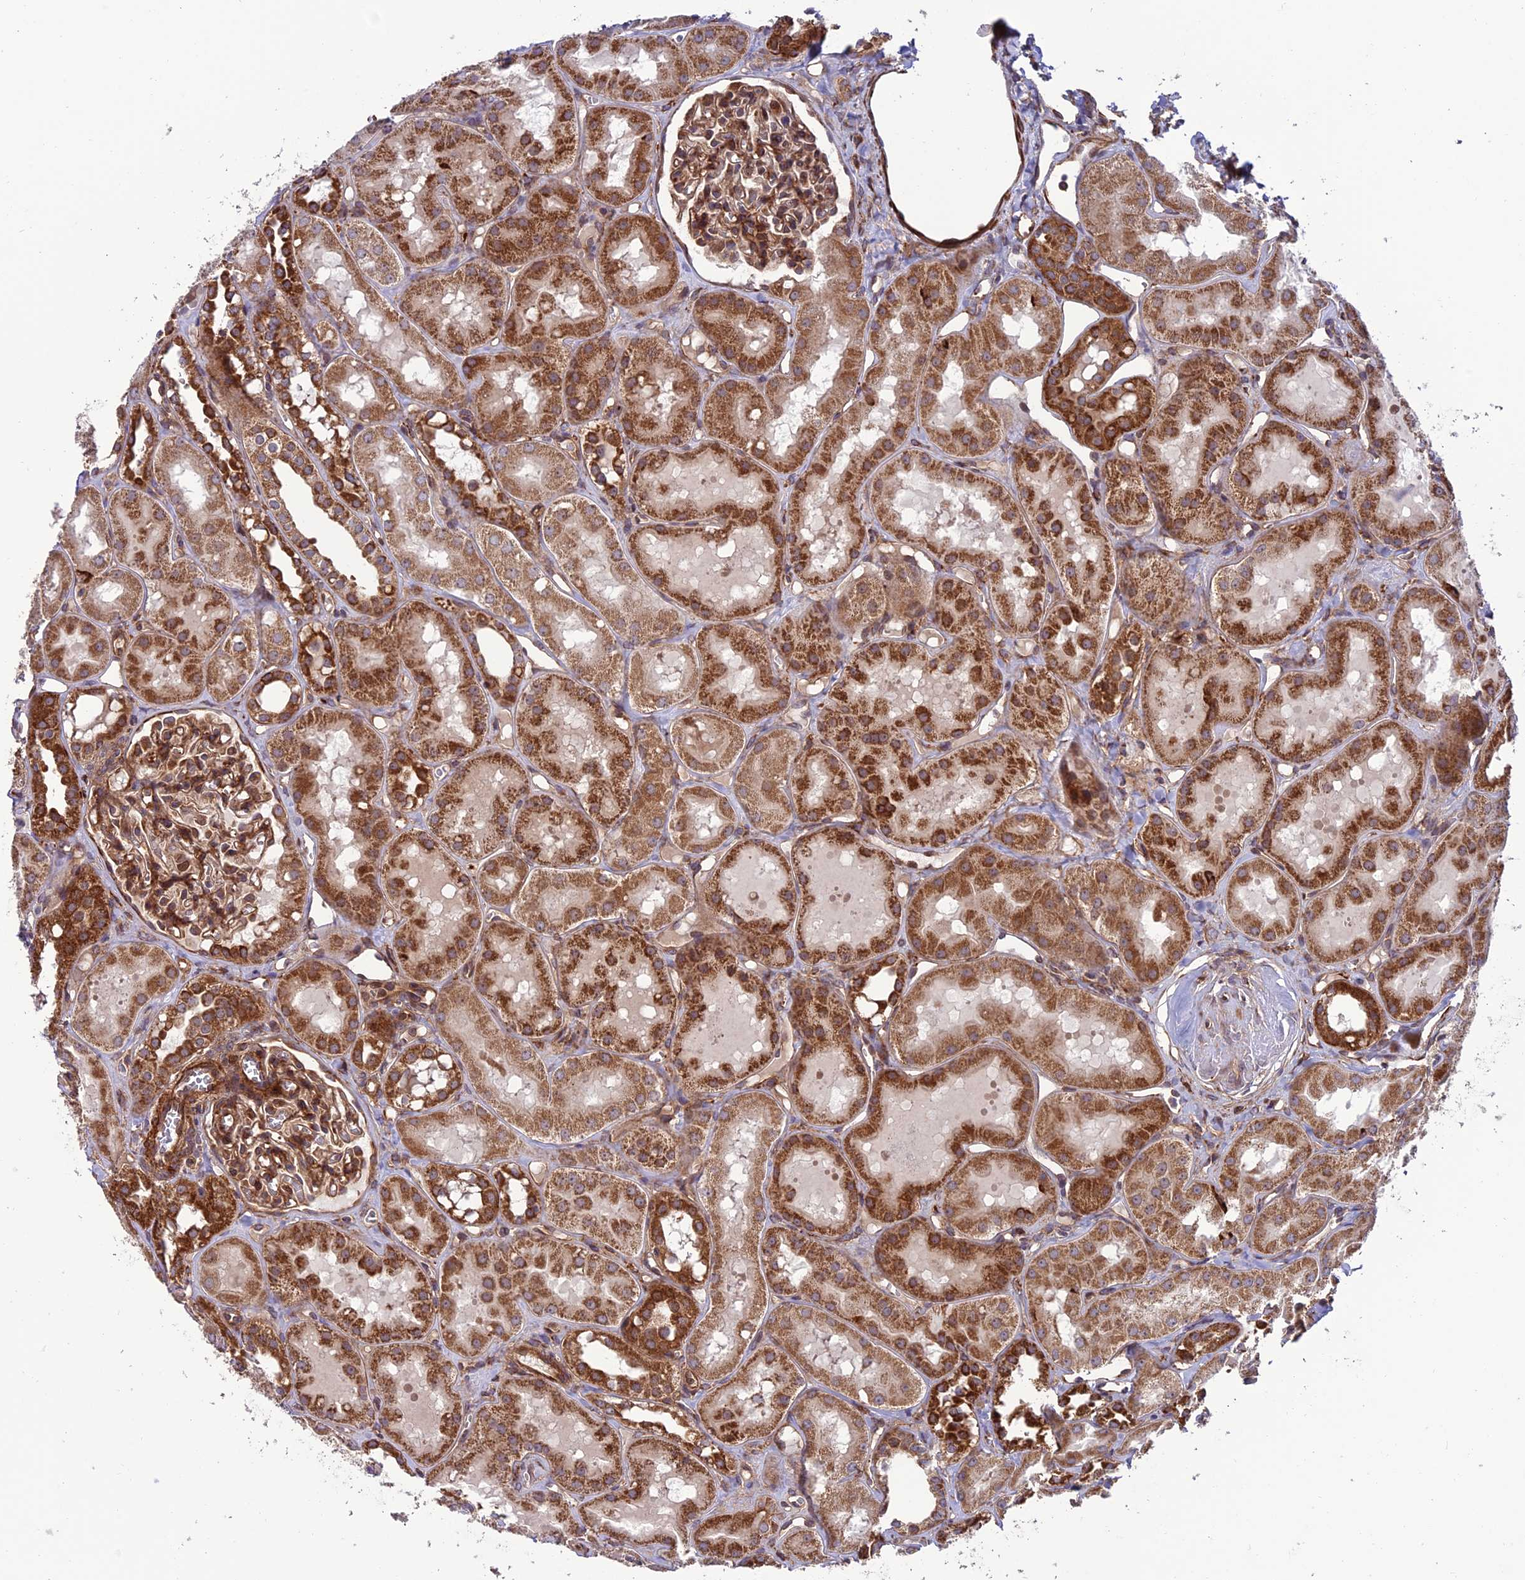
{"staining": {"intensity": "moderate", "quantity": ">75%", "location": "cytoplasmic/membranous"}, "tissue": "kidney", "cell_type": "Cells in glomeruli", "image_type": "normal", "snomed": [{"axis": "morphology", "description": "Normal tissue, NOS"}, {"axis": "topography", "description": "Kidney"}], "caption": "About >75% of cells in glomeruli in normal human kidney demonstrate moderate cytoplasmic/membranous protein positivity as visualized by brown immunohistochemical staining.", "gene": "TNIP3", "patient": {"sex": "male", "age": 16}}